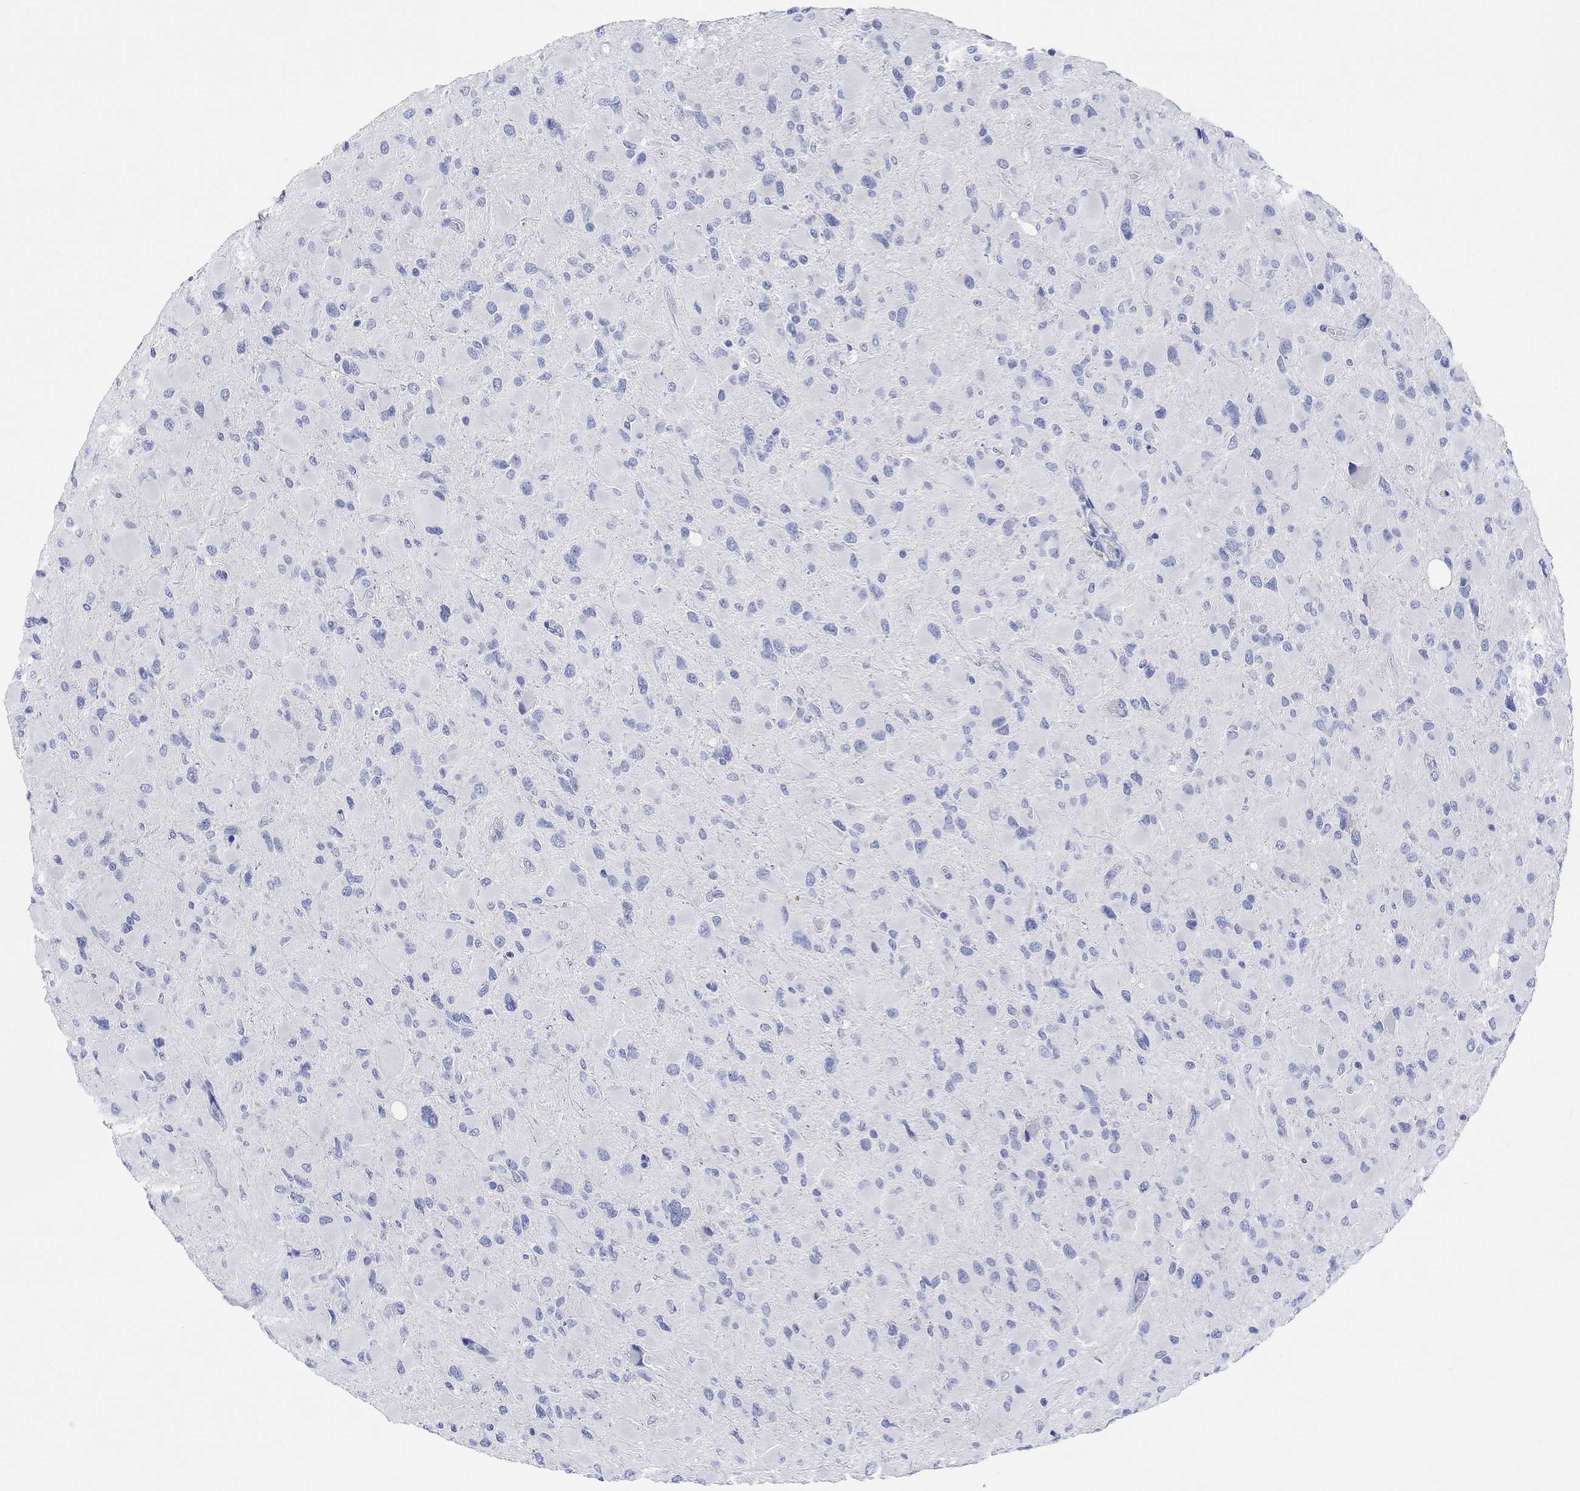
{"staining": {"intensity": "negative", "quantity": "none", "location": "none"}, "tissue": "glioma", "cell_type": "Tumor cells", "image_type": "cancer", "snomed": [{"axis": "morphology", "description": "Glioma, malignant, High grade"}, {"axis": "topography", "description": "Cerebral cortex"}], "caption": "A high-resolution photomicrograph shows immunohistochemistry (IHC) staining of malignant glioma (high-grade), which displays no significant positivity in tumor cells.", "gene": "TYR", "patient": {"sex": "female", "age": 36}}